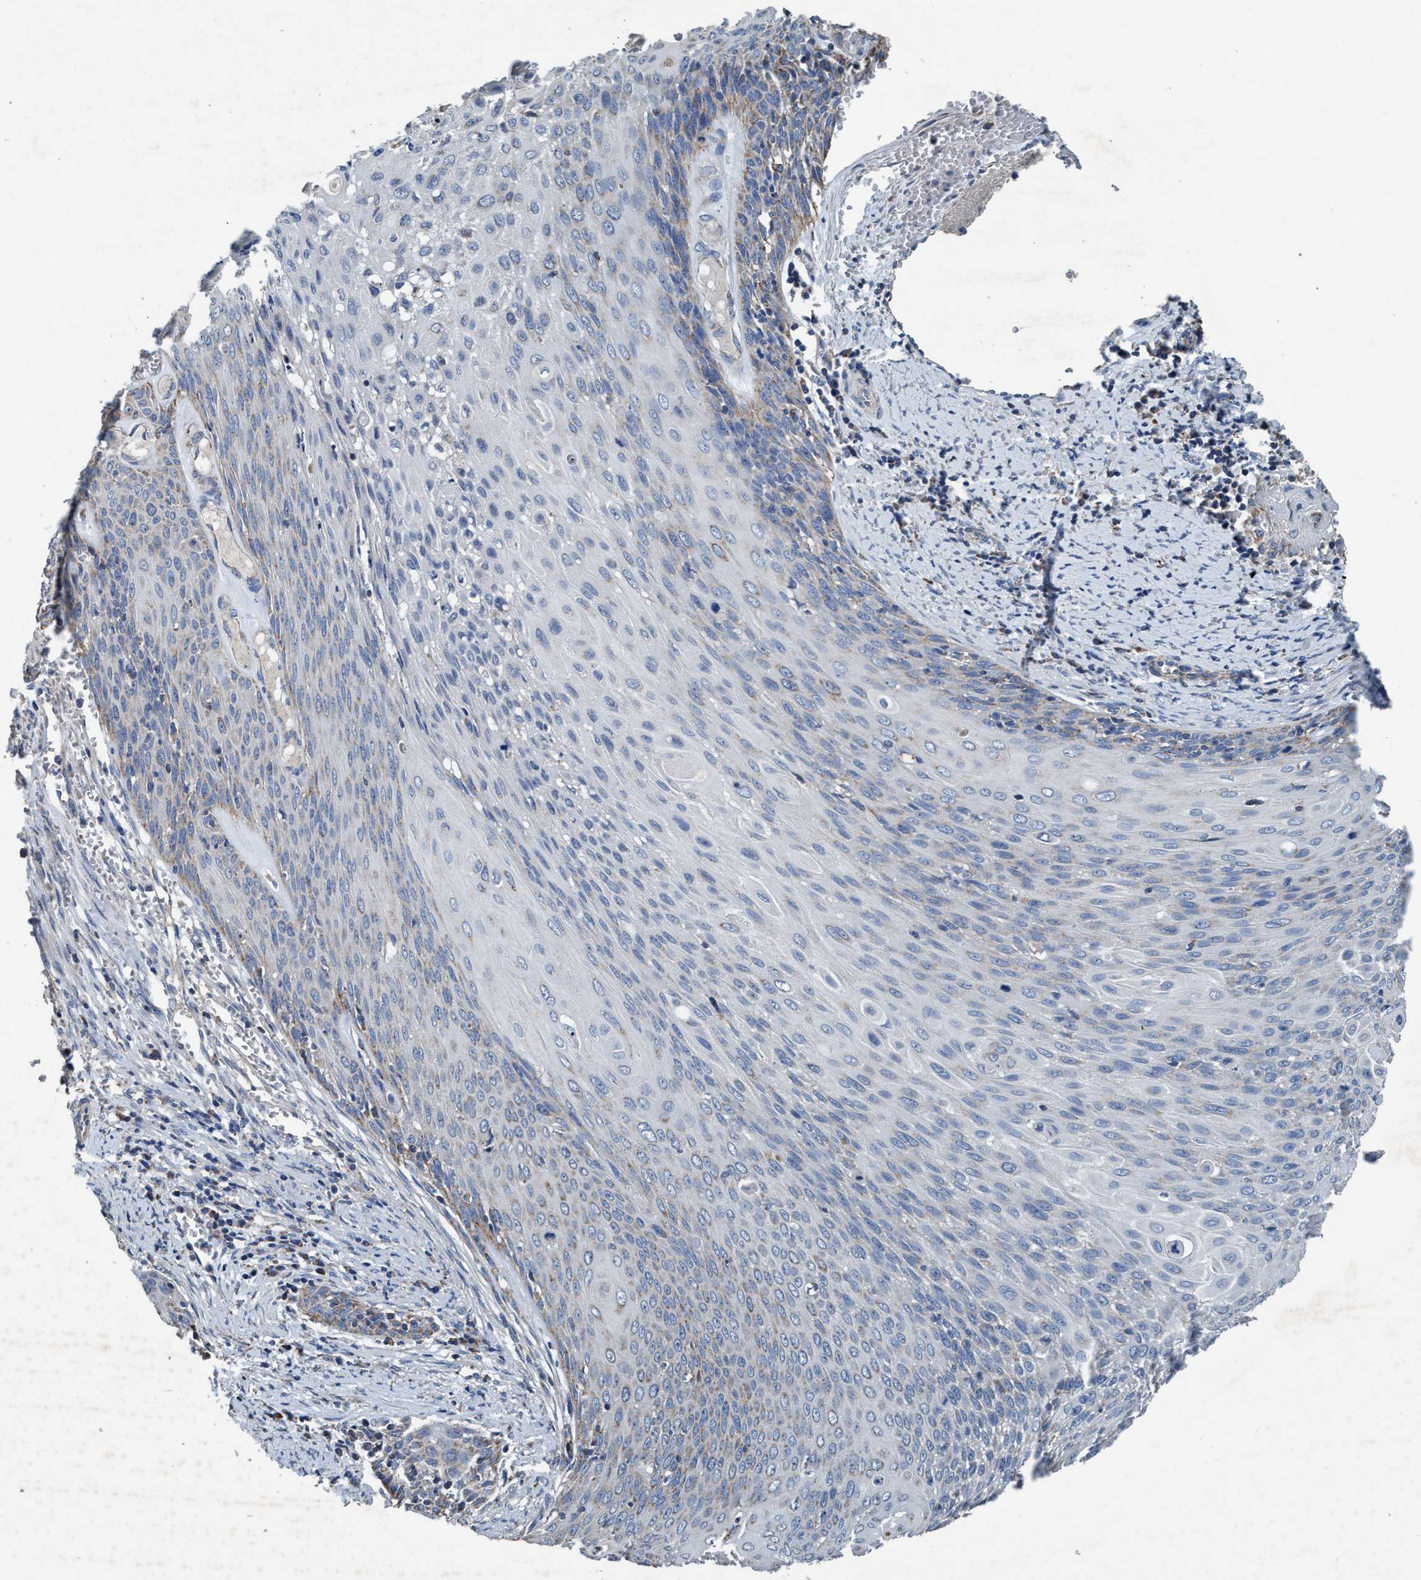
{"staining": {"intensity": "weak", "quantity": "<25%", "location": "cytoplasmic/membranous"}, "tissue": "cervical cancer", "cell_type": "Tumor cells", "image_type": "cancer", "snomed": [{"axis": "morphology", "description": "Squamous cell carcinoma, NOS"}, {"axis": "topography", "description": "Cervix"}], "caption": "High power microscopy image of an immunohistochemistry (IHC) histopathology image of cervical cancer, revealing no significant positivity in tumor cells.", "gene": "ANKFN1", "patient": {"sex": "female", "age": 39}}